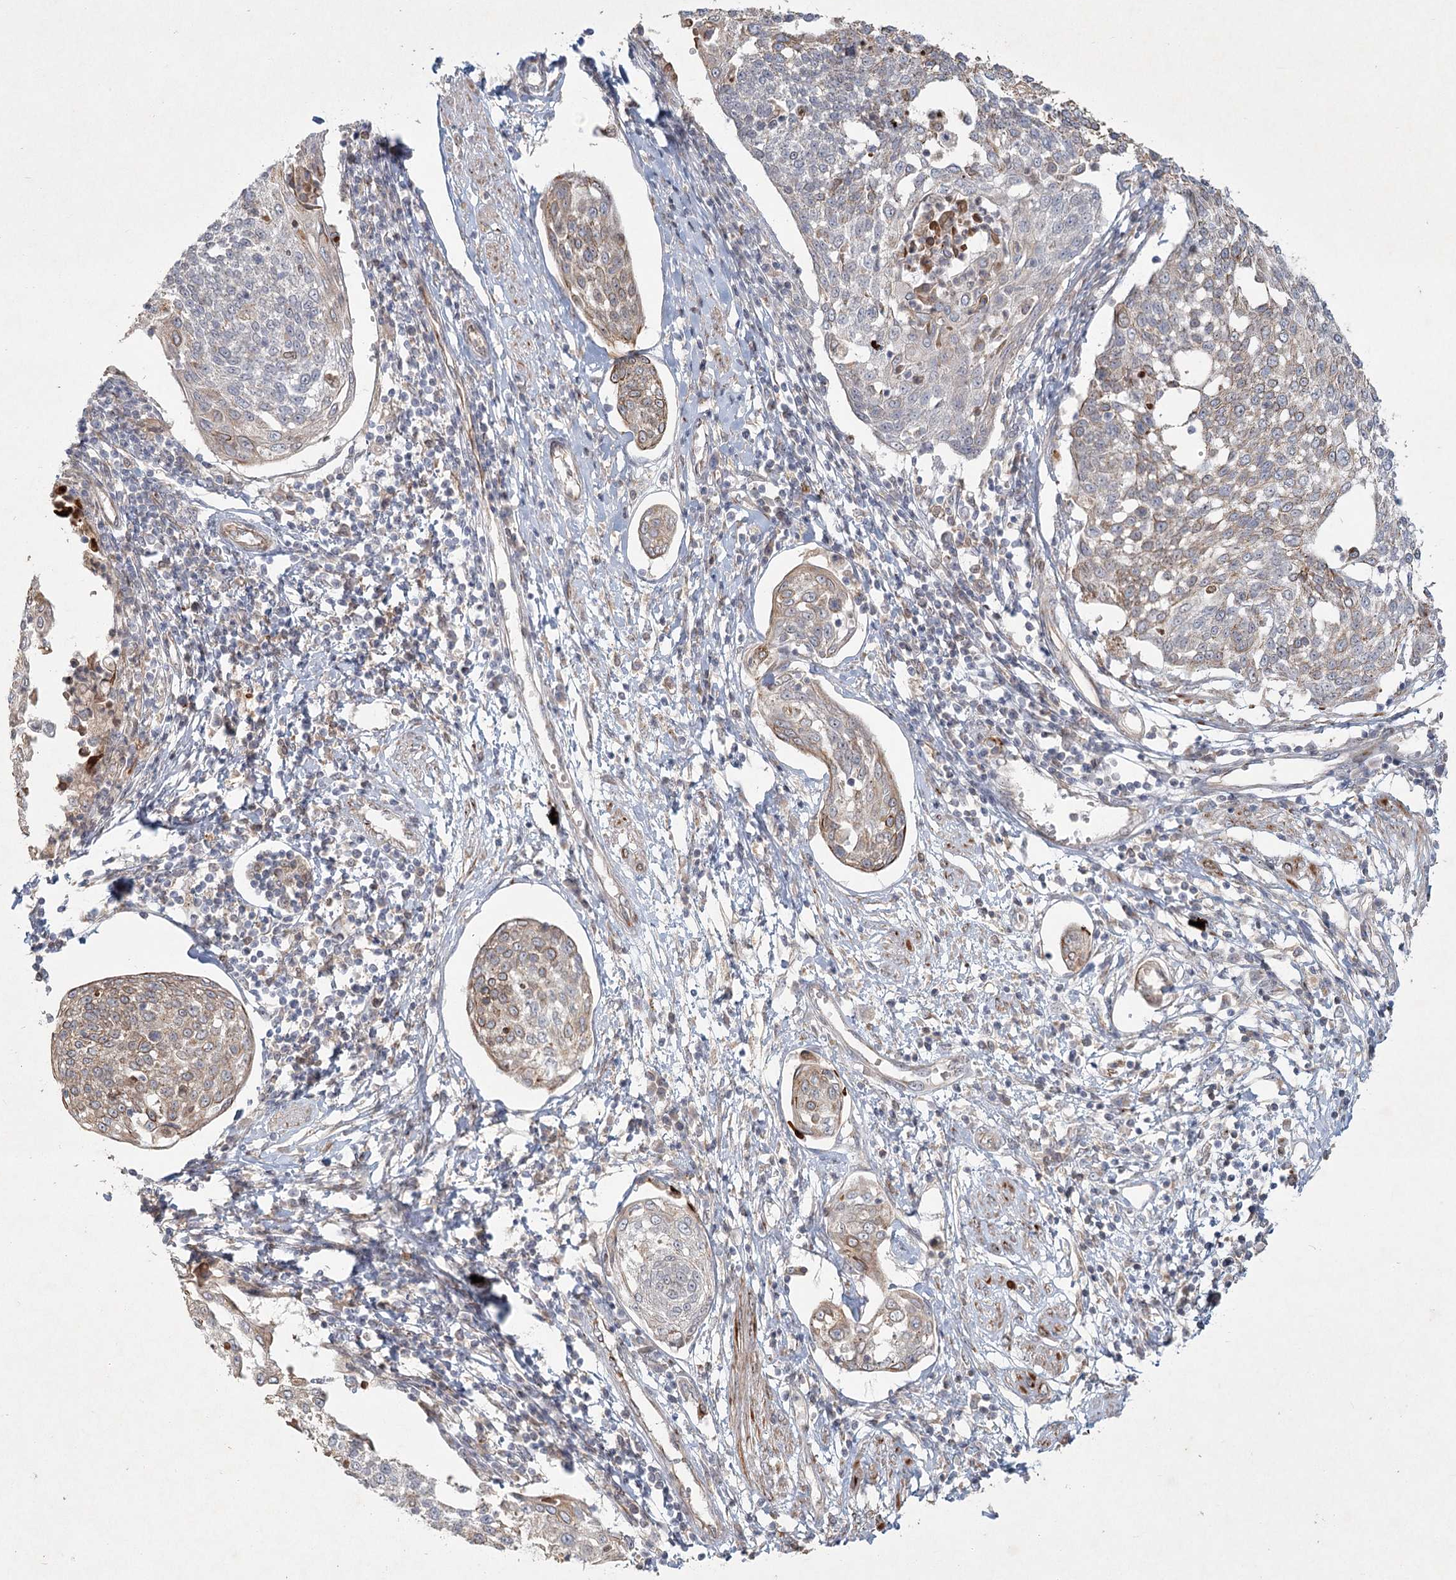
{"staining": {"intensity": "weak", "quantity": "25%-75%", "location": "cytoplasmic/membranous"}, "tissue": "cervical cancer", "cell_type": "Tumor cells", "image_type": "cancer", "snomed": [{"axis": "morphology", "description": "Squamous cell carcinoma, NOS"}, {"axis": "topography", "description": "Cervix"}], "caption": "Immunohistochemistry (IHC) of human cervical cancer shows low levels of weak cytoplasmic/membranous expression in about 25%-75% of tumor cells.", "gene": "LRP2BP", "patient": {"sex": "female", "age": 34}}